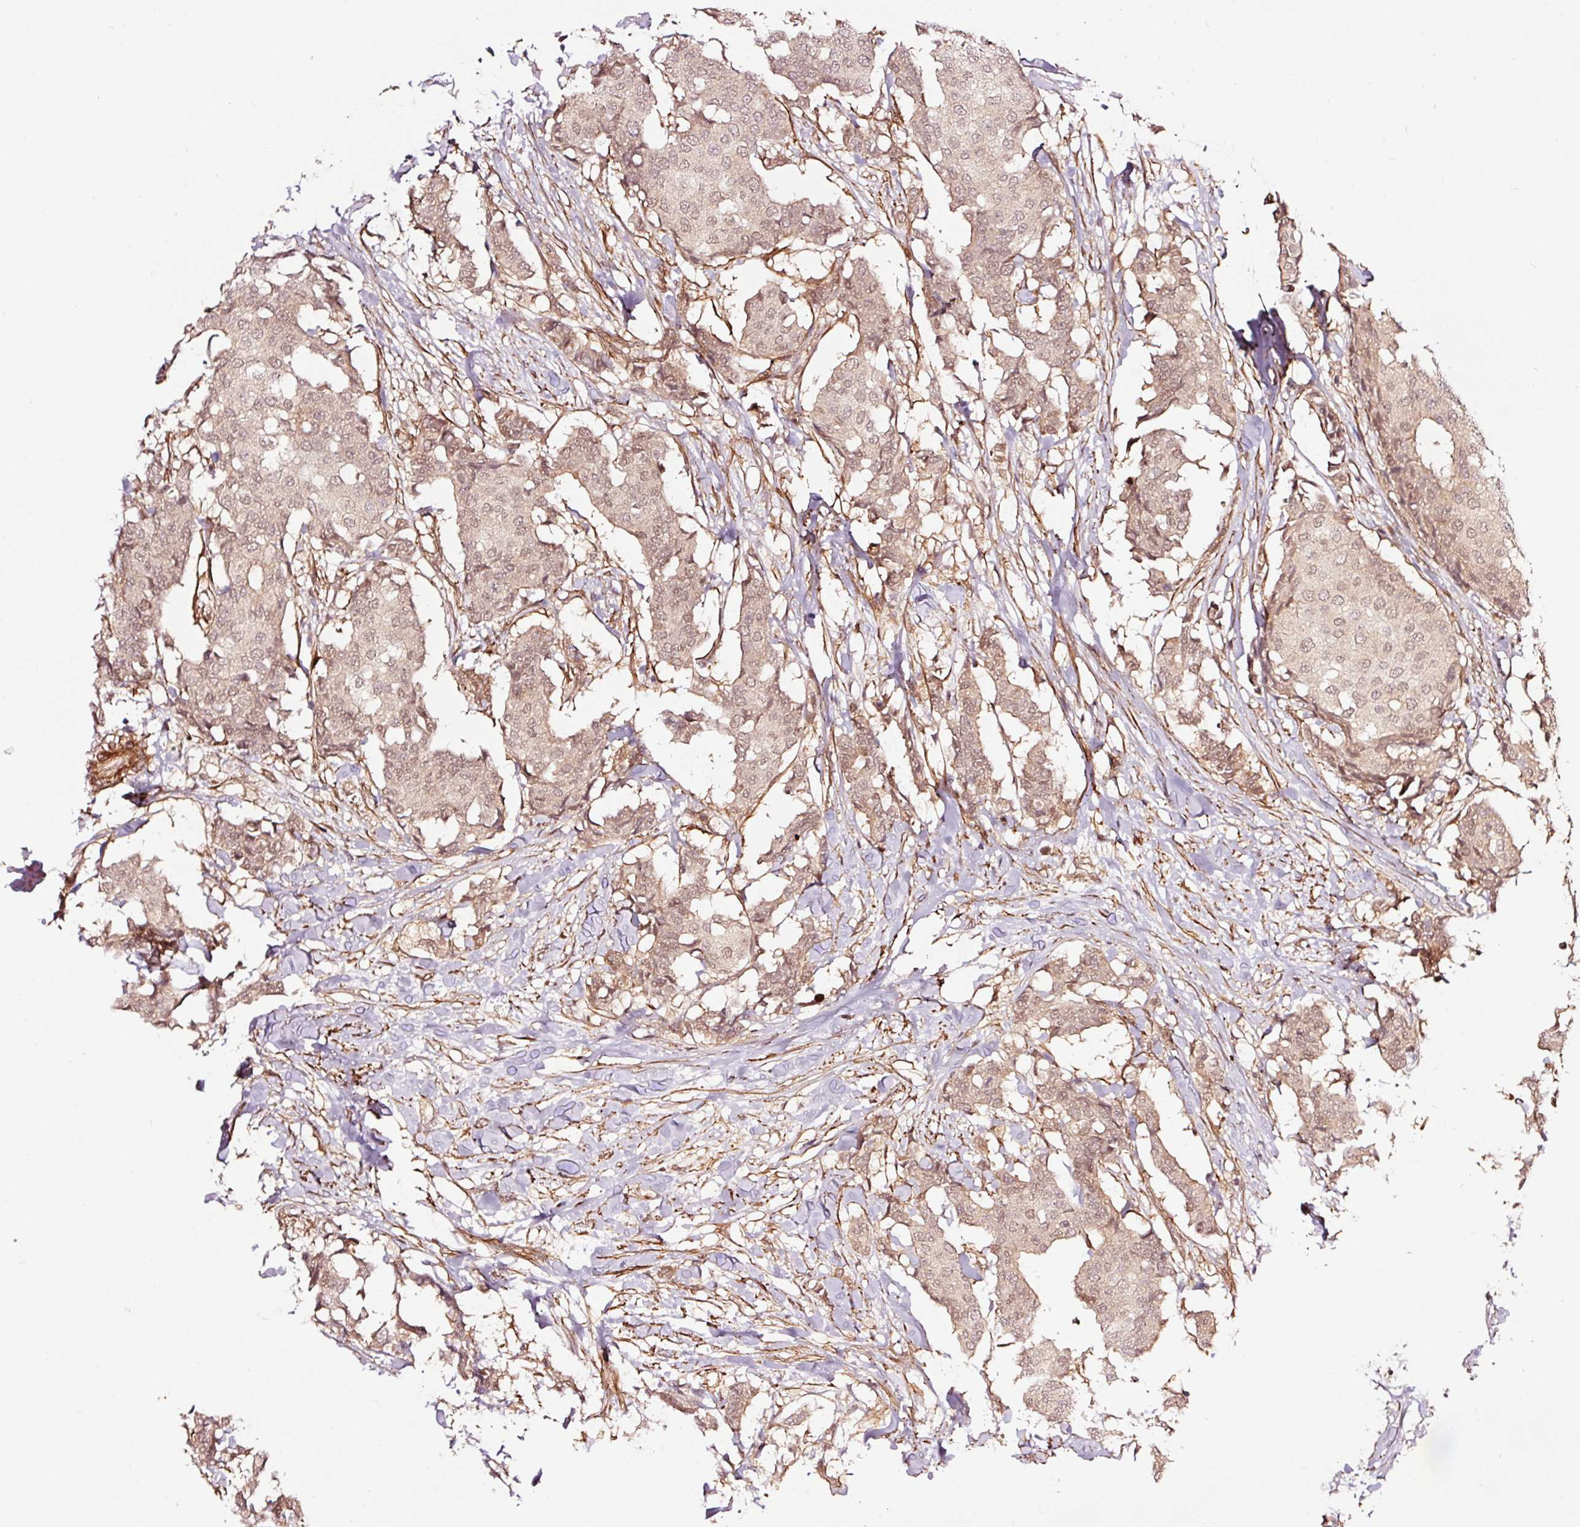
{"staining": {"intensity": "weak", "quantity": ">75%", "location": "nuclear"}, "tissue": "breast cancer", "cell_type": "Tumor cells", "image_type": "cancer", "snomed": [{"axis": "morphology", "description": "Duct carcinoma"}, {"axis": "topography", "description": "Breast"}], "caption": "Protein staining of breast cancer tissue exhibits weak nuclear positivity in approximately >75% of tumor cells.", "gene": "TPM1", "patient": {"sex": "female", "age": 75}}